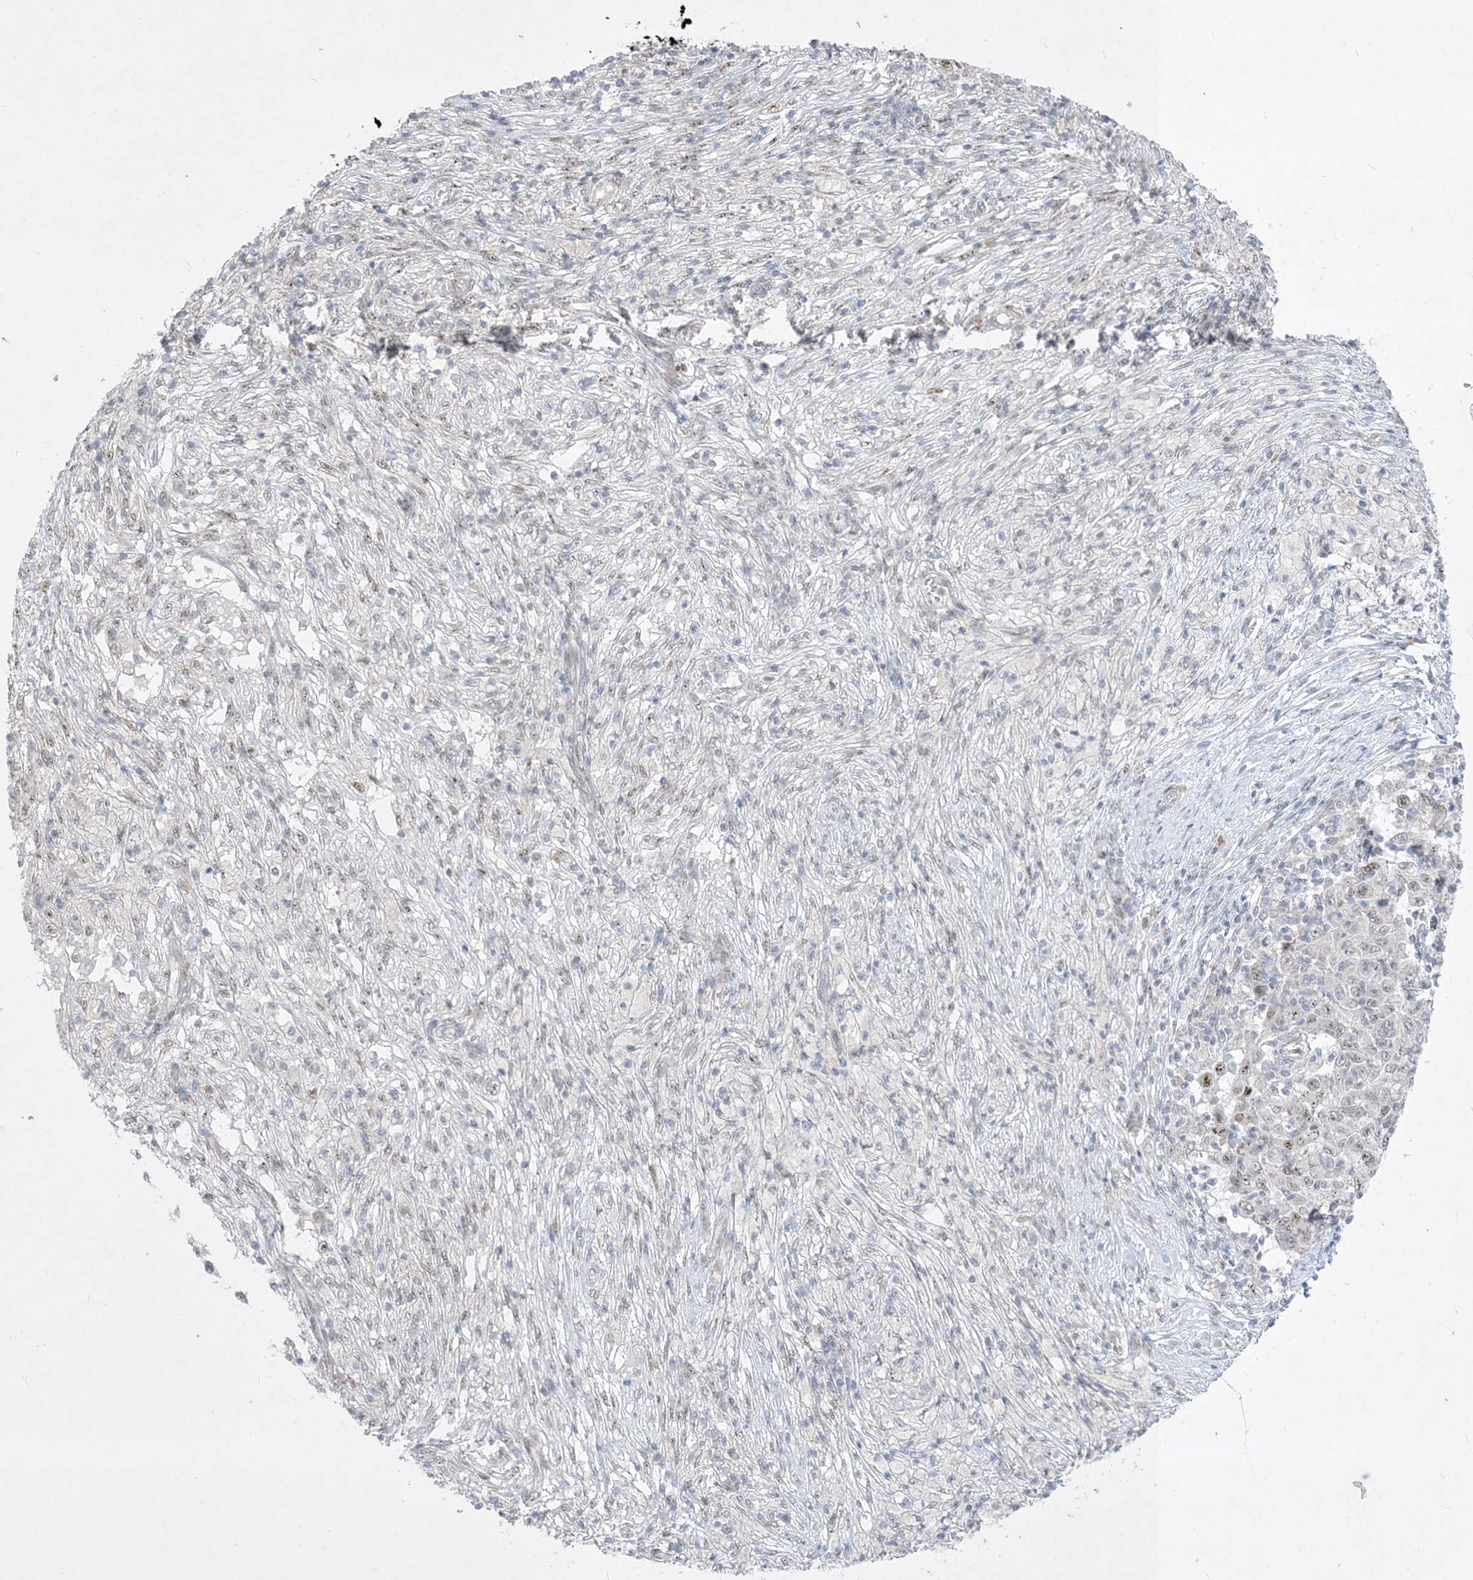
{"staining": {"intensity": "weak", "quantity": "<25%", "location": "nuclear"}, "tissue": "ovarian cancer", "cell_type": "Tumor cells", "image_type": "cancer", "snomed": [{"axis": "morphology", "description": "Carcinoma, endometroid"}, {"axis": "topography", "description": "Ovary"}], "caption": "An immunohistochemistry (IHC) micrograph of endometroid carcinoma (ovarian) is shown. There is no staining in tumor cells of endometroid carcinoma (ovarian). (DAB IHC visualized using brightfield microscopy, high magnification).", "gene": "BHLHE40", "patient": {"sex": "female", "age": 42}}